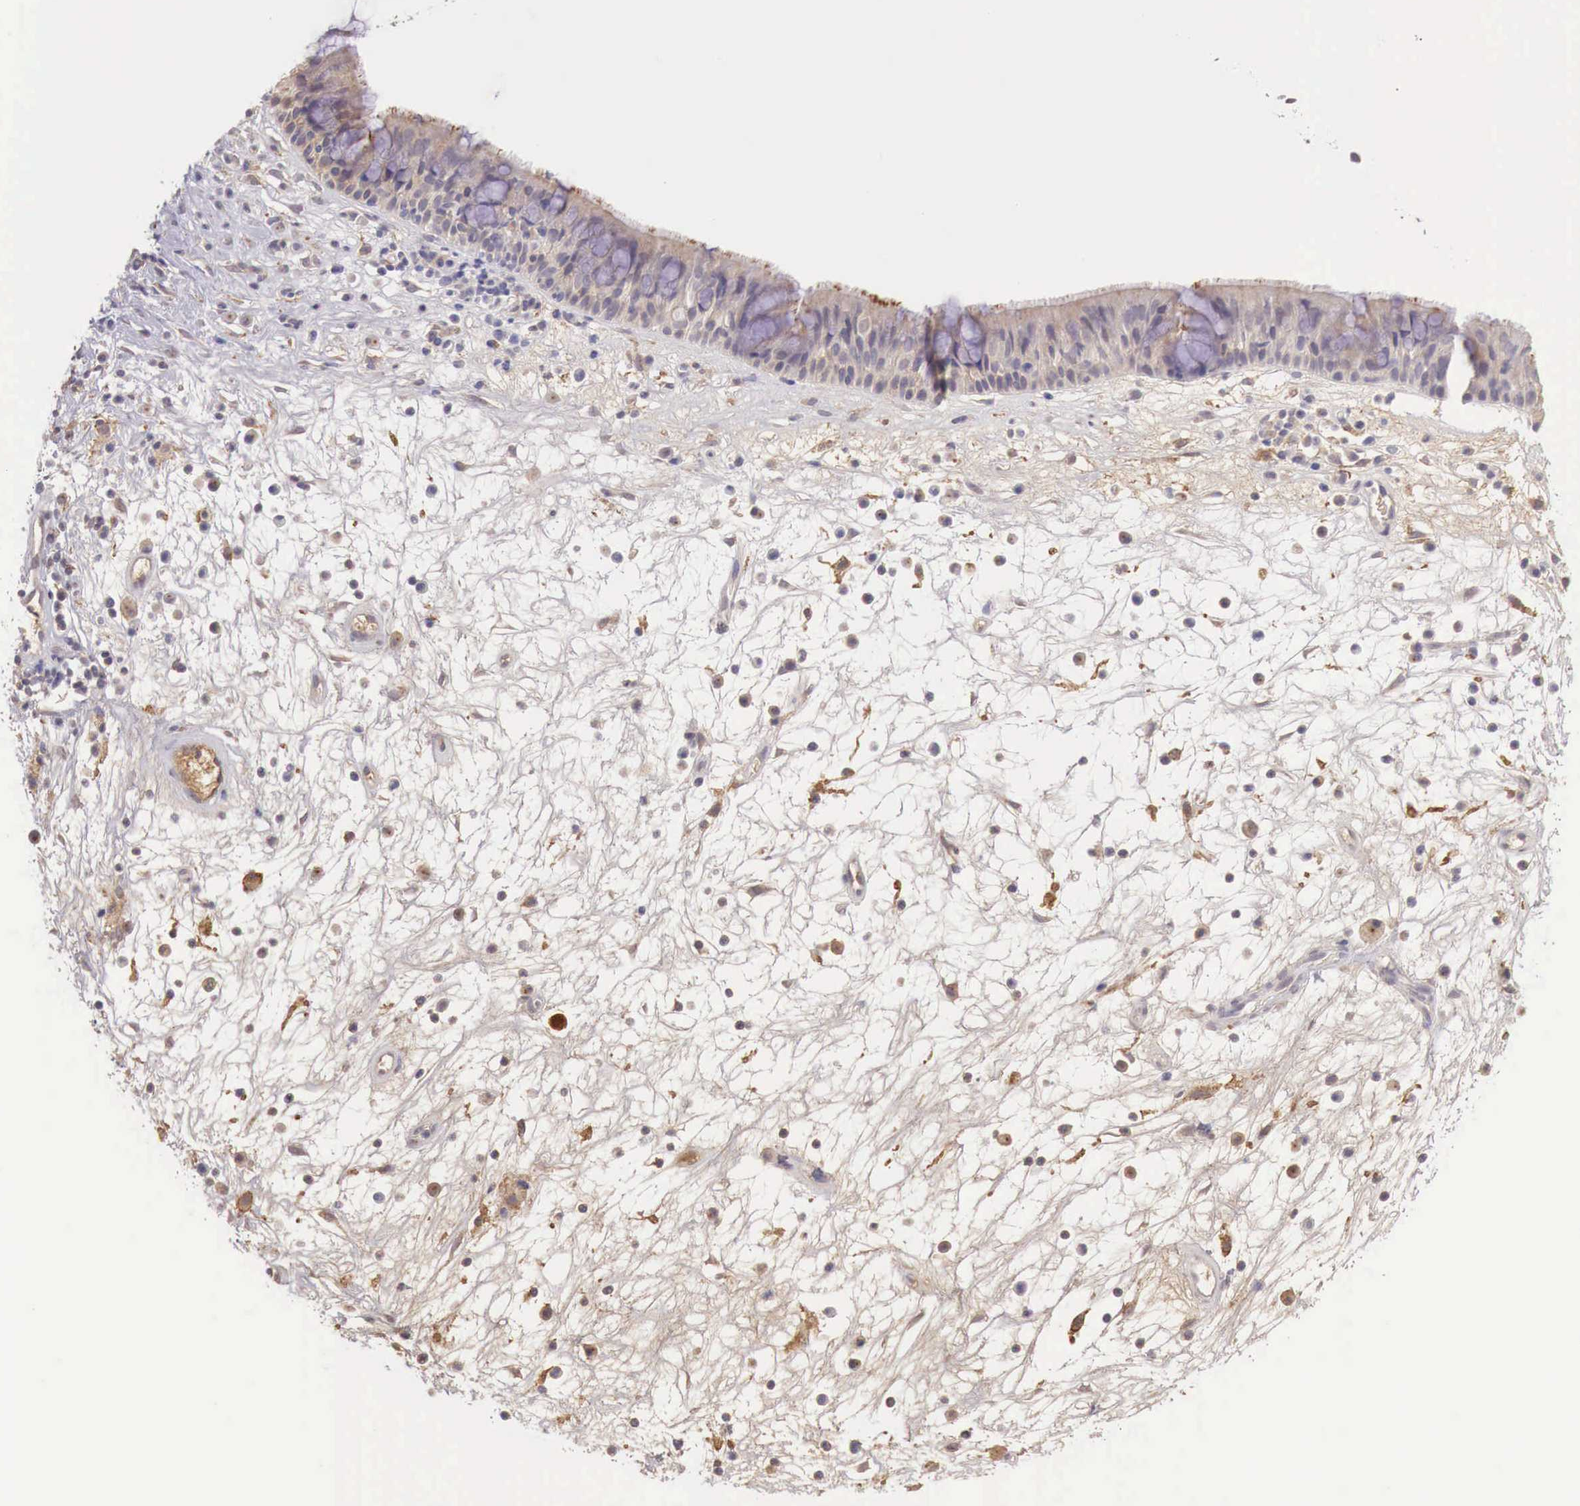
{"staining": {"intensity": "weak", "quantity": ">75%", "location": "cytoplasmic/membranous"}, "tissue": "nasopharynx", "cell_type": "Respiratory epithelial cells", "image_type": "normal", "snomed": [{"axis": "morphology", "description": "Normal tissue, NOS"}, {"axis": "topography", "description": "Nasopharynx"}], "caption": "Brown immunohistochemical staining in unremarkable nasopharynx demonstrates weak cytoplasmic/membranous staining in approximately >75% of respiratory epithelial cells.", "gene": "CHRDL1", "patient": {"sex": "male", "age": 63}}